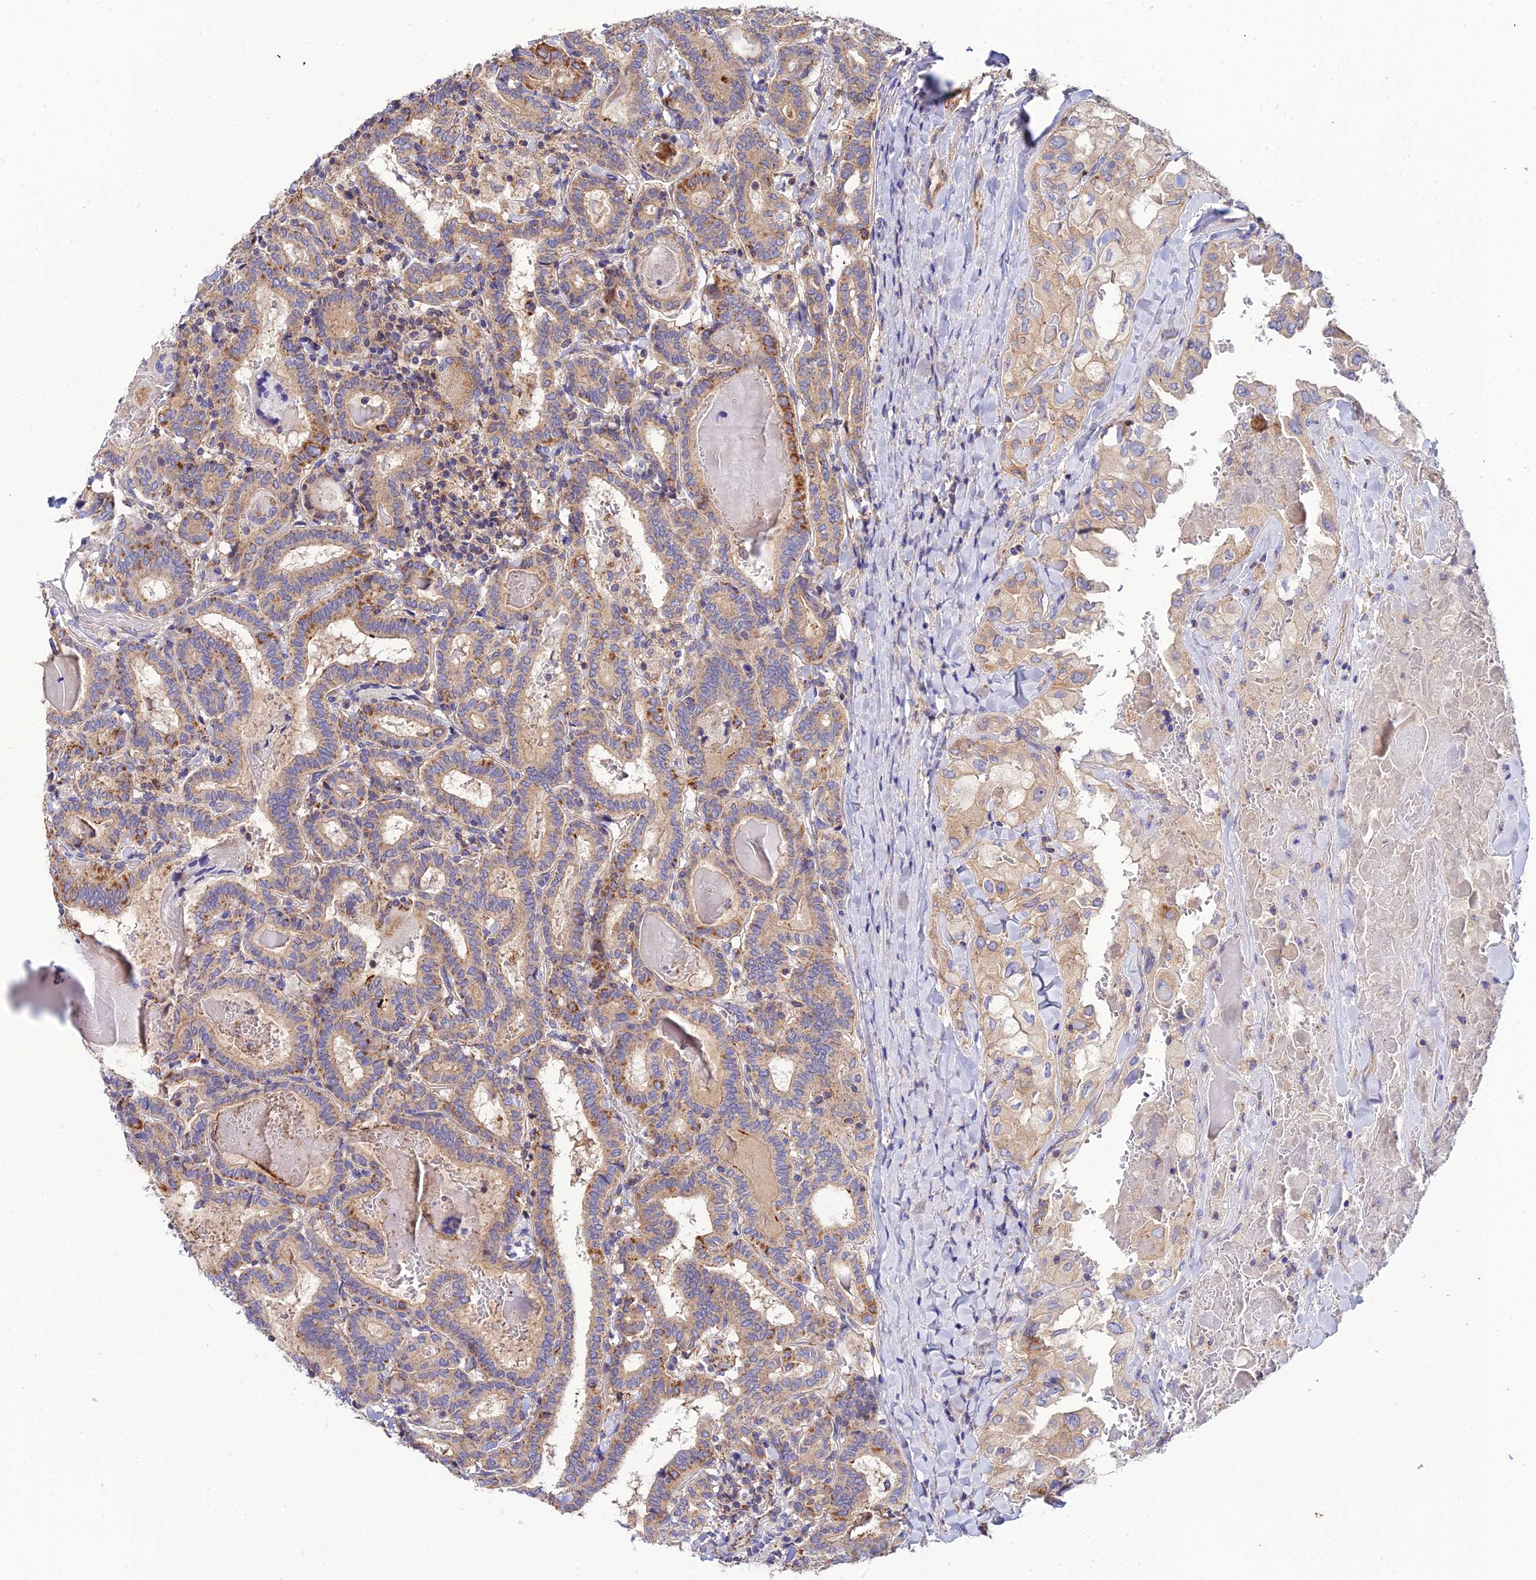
{"staining": {"intensity": "moderate", "quantity": "25%-75%", "location": "cytoplasmic/membranous"}, "tissue": "thyroid cancer", "cell_type": "Tumor cells", "image_type": "cancer", "snomed": [{"axis": "morphology", "description": "Papillary adenocarcinoma, NOS"}, {"axis": "topography", "description": "Thyroid gland"}], "caption": "This is a micrograph of IHC staining of thyroid cancer (papillary adenocarcinoma), which shows moderate expression in the cytoplasmic/membranous of tumor cells.", "gene": "NIPSNAP3A", "patient": {"sex": "female", "age": 72}}